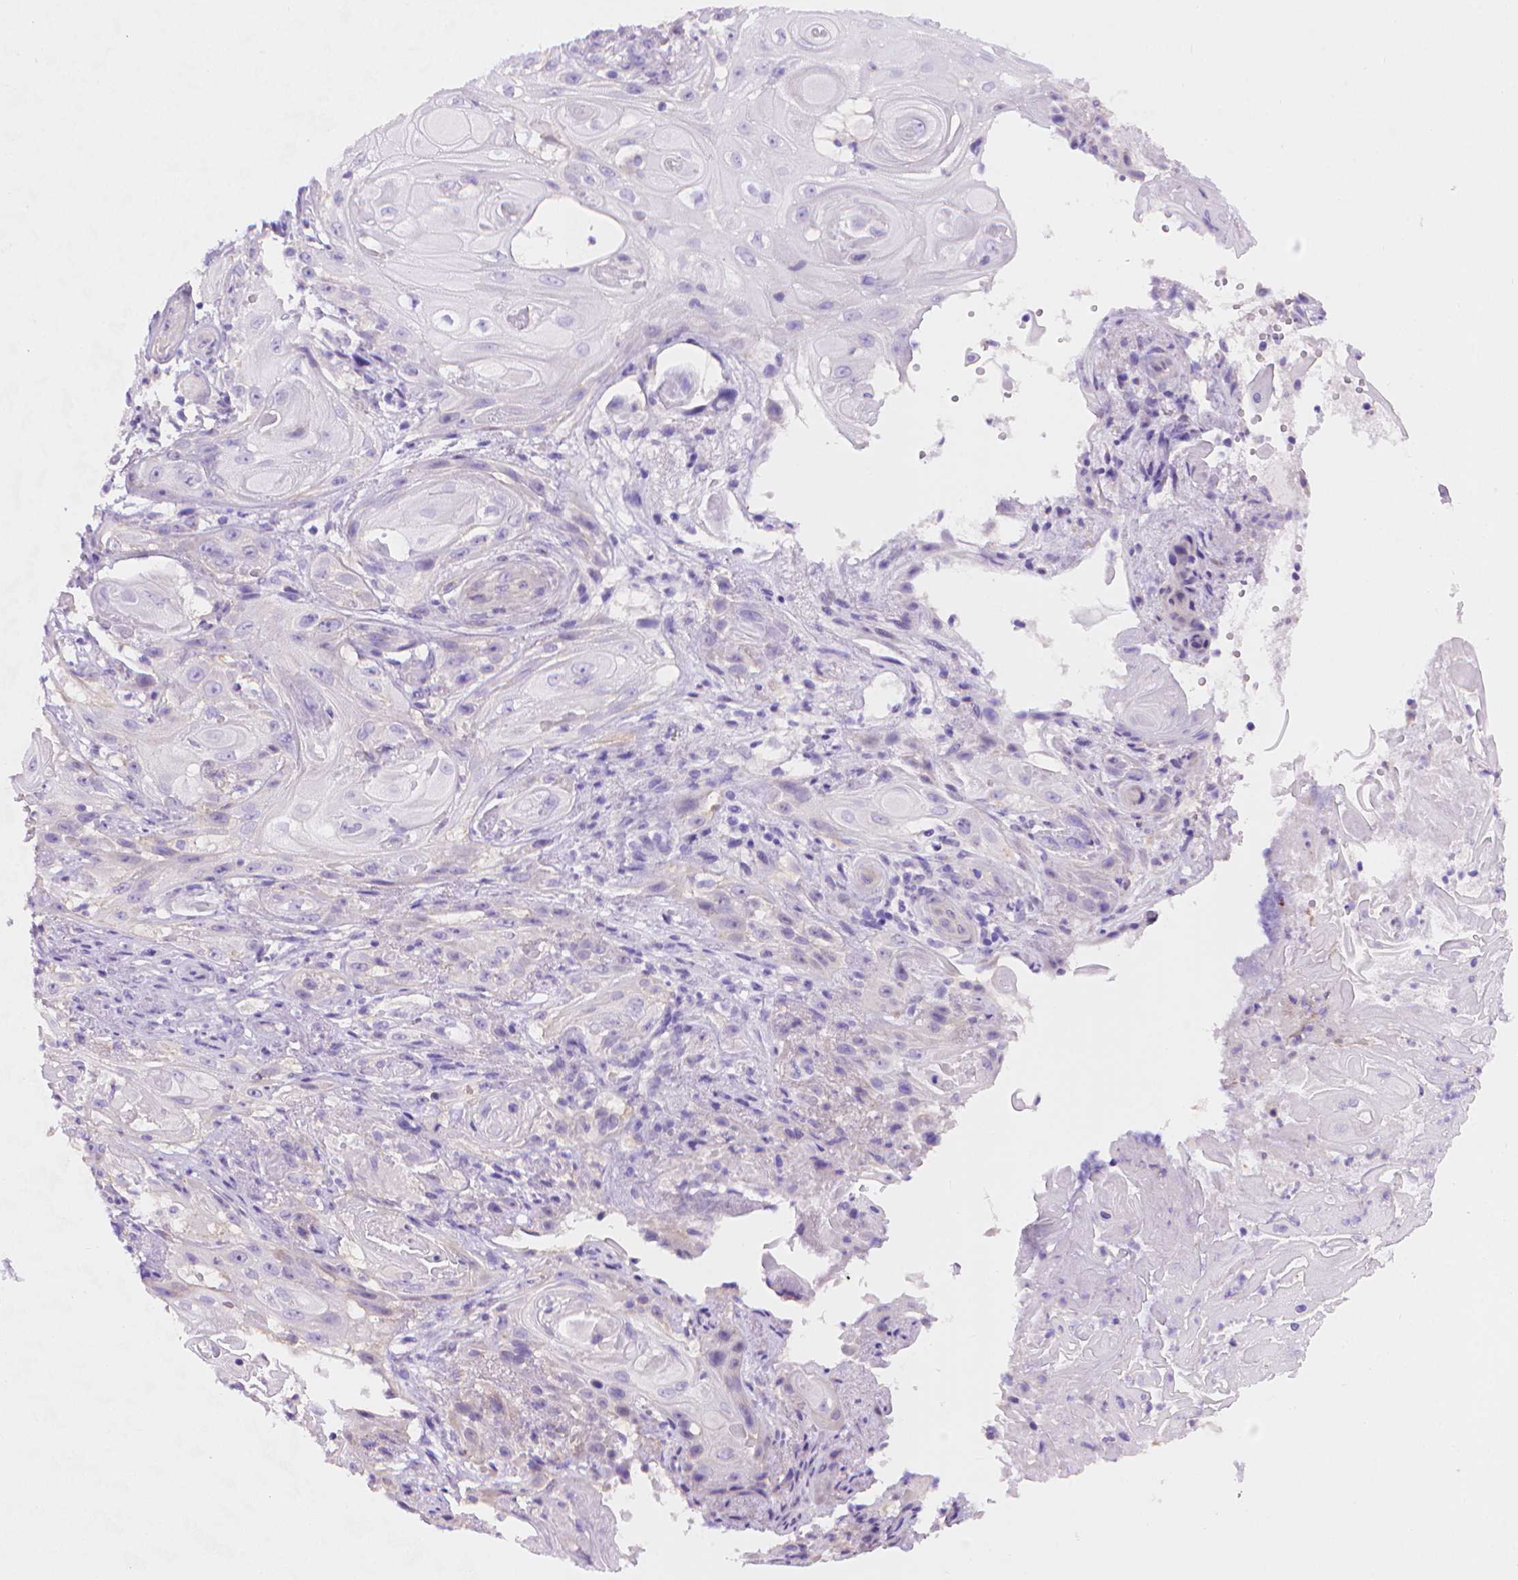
{"staining": {"intensity": "negative", "quantity": "none", "location": "none"}, "tissue": "skin cancer", "cell_type": "Tumor cells", "image_type": "cancer", "snomed": [{"axis": "morphology", "description": "Squamous cell carcinoma, NOS"}, {"axis": "topography", "description": "Skin"}], "caption": "This image is of skin cancer stained with immunohistochemistry (IHC) to label a protein in brown with the nuclei are counter-stained blue. There is no staining in tumor cells. The staining was performed using DAB (3,3'-diaminobenzidine) to visualize the protein expression in brown, while the nuclei were stained in blue with hematoxylin (Magnification: 20x).", "gene": "AMMECR1", "patient": {"sex": "male", "age": 62}}